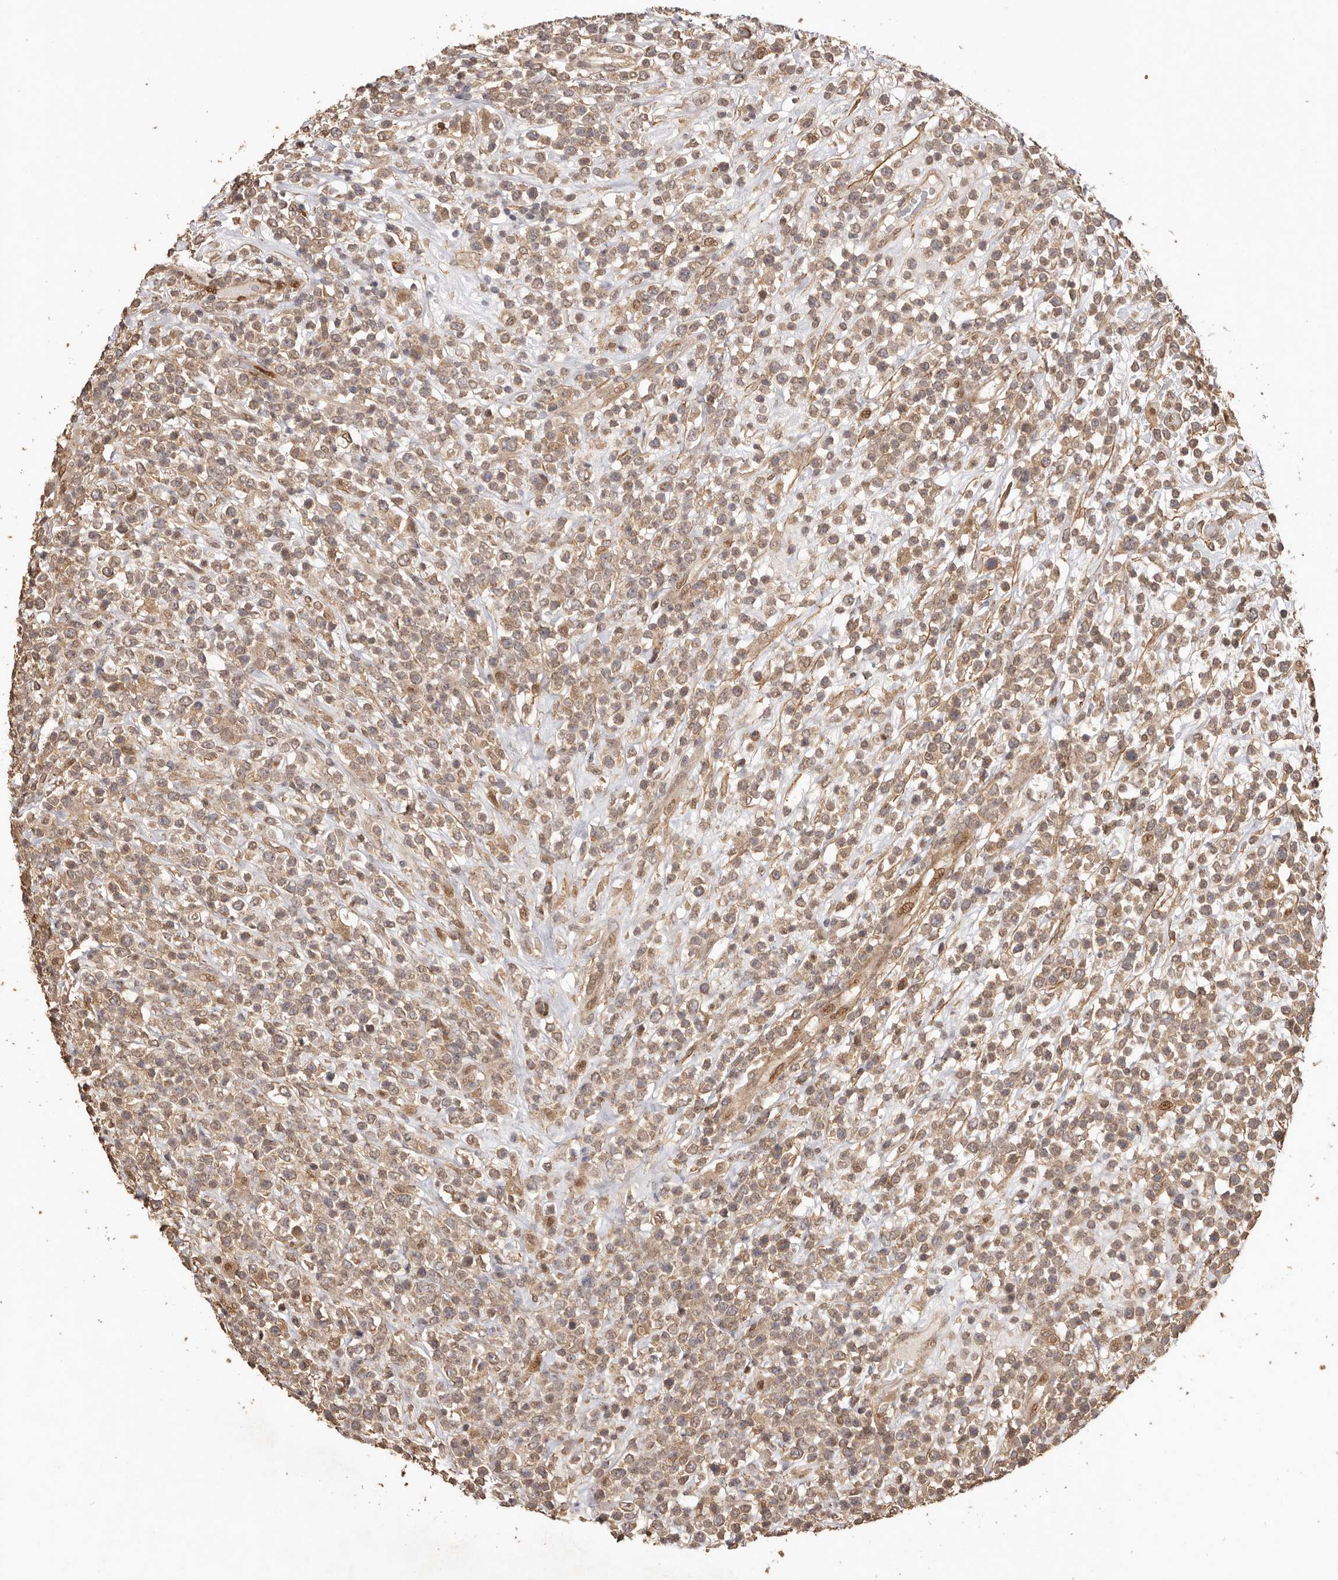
{"staining": {"intensity": "weak", "quantity": ">75%", "location": "cytoplasmic/membranous"}, "tissue": "lymphoma", "cell_type": "Tumor cells", "image_type": "cancer", "snomed": [{"axis": "morphology", "description": "Malignant lymphoma, non-Hodgkin's type, High grade"}, {"axis": "topography", "description": "Colon"}], "caption": "Lymphoma stained for a protein (brown) shows weak cytoplasmic/membranous positive expression in about >75% of tumor cells.", "gene": "UBR2", "patient": {"sex": "female", "age": 53}}